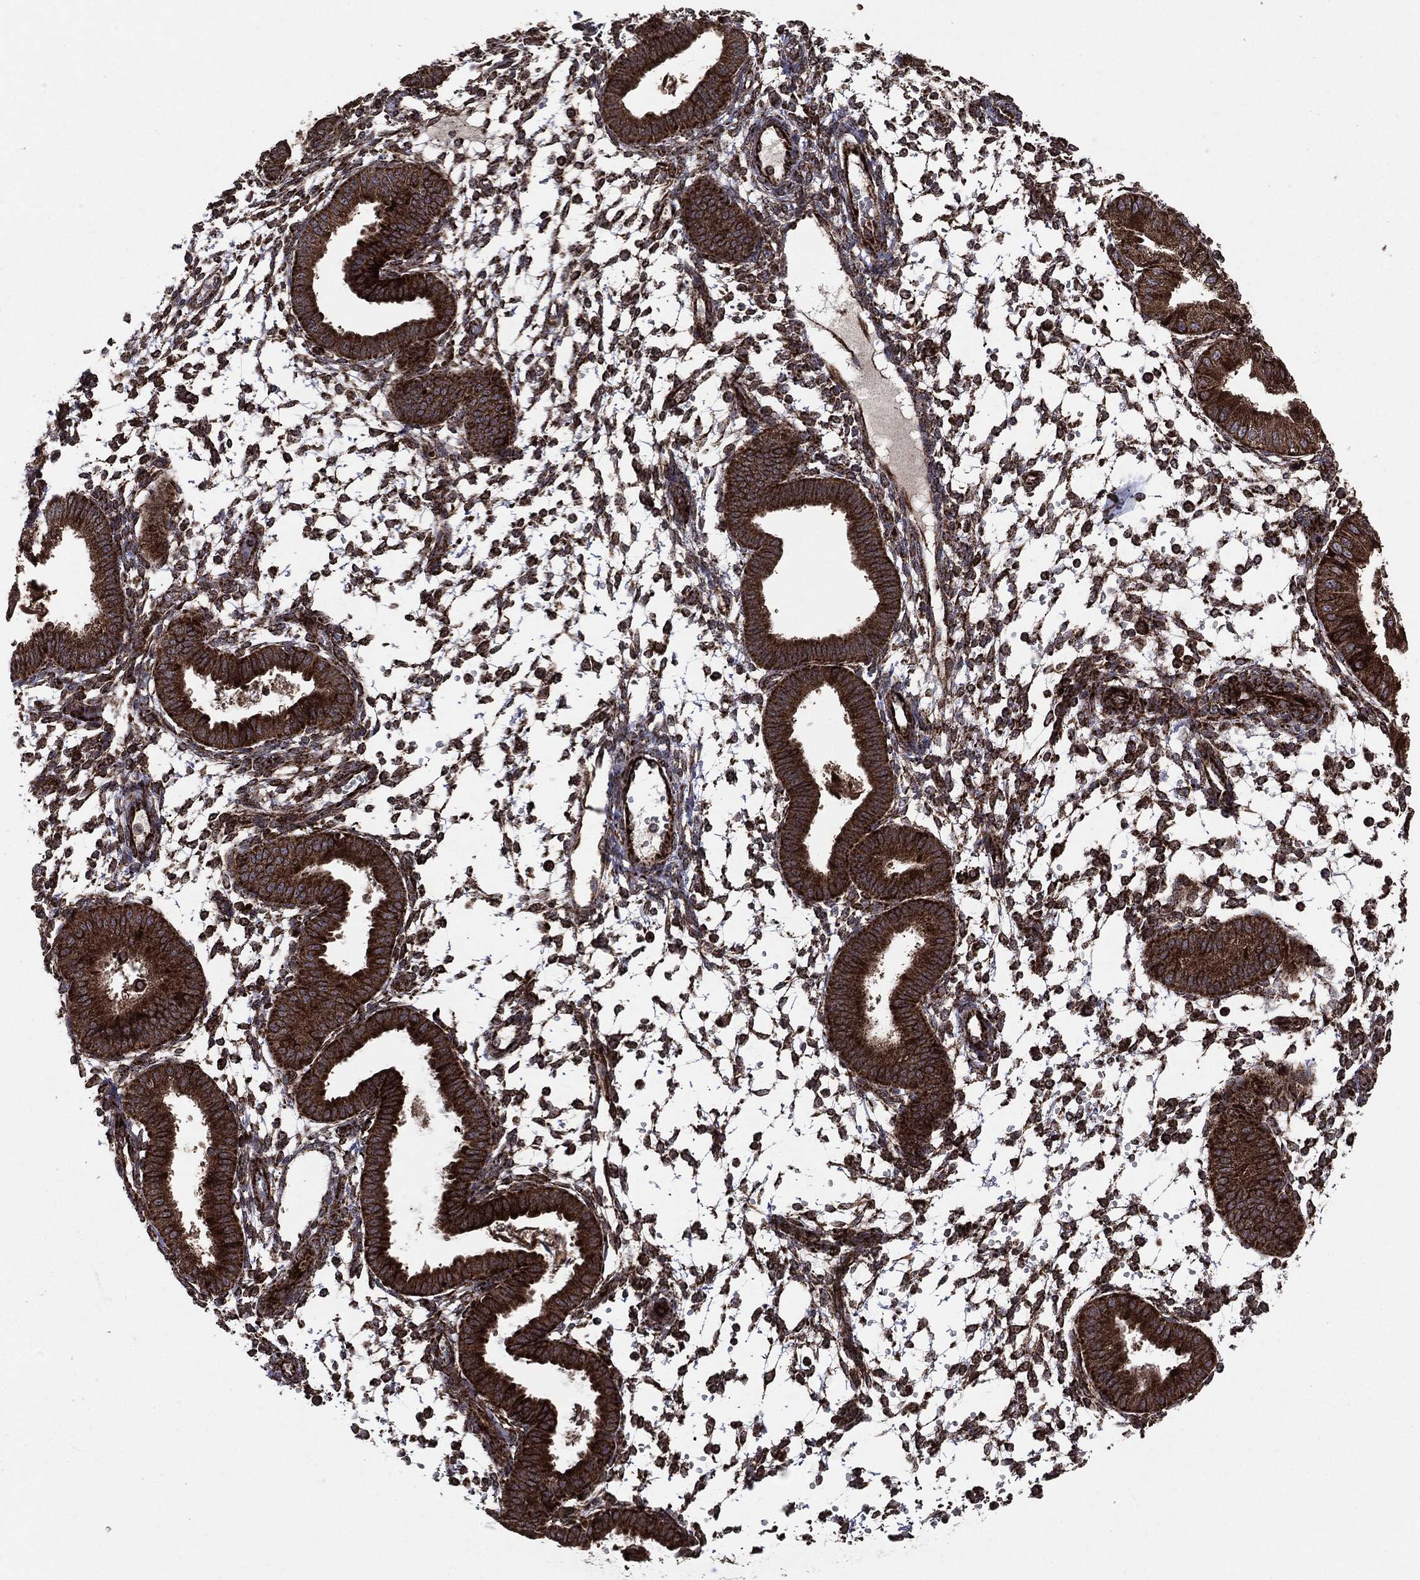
{"staining": {"intensity": "strong", "quantity": ">75%", "location": "cytoplasmic/membranous"}, "tissue": "endometrium", "cell_type": "Cells in endometrial stroma", "image_type": "normal", "snomed": [{"axis": "morphology", "description": "Normal tissue, NOS"}, {"axis": "topography", "description": "Endometrium"}], "caption": "Protein staining displays strong cytoplasmic/membranous expression in approximately >75% of cells in endometrial stroma in unremarkable endometrium.", "gene": "MAP2K1", "patient": {"sex": "female", "age": 43}}